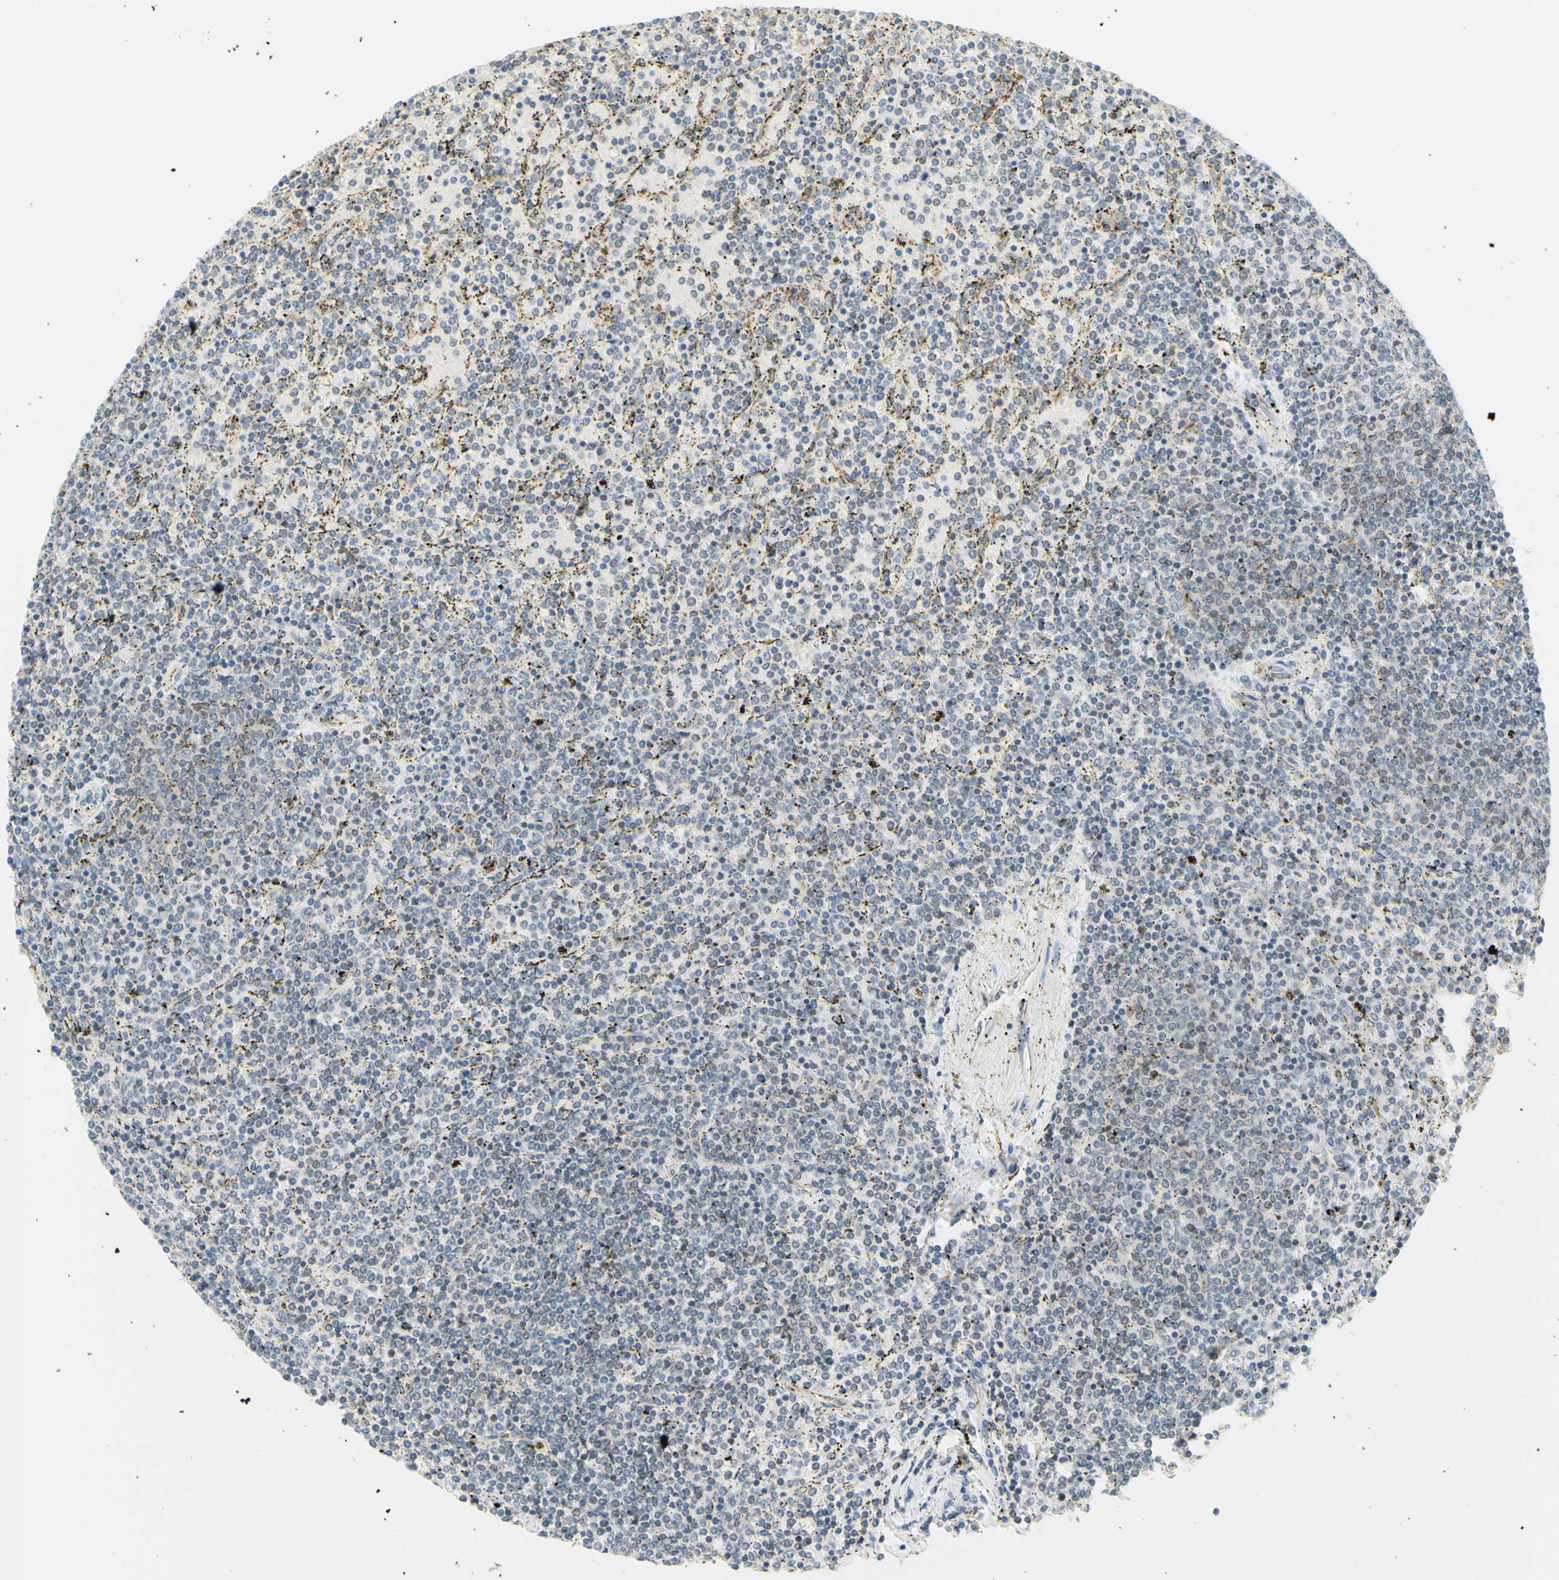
{"staining": {"intensity": "negative", "quantity": "none", "location": "none"}, "tissue": "lymphoma", "cell_type": "Tumor cells", "image_type": "cancer", "snomed": [{"axis": "morphology", "description": "Malignant lymphoma, non-Hodgkin's type, Low grade"}, {"axis": "topography", "description": "Spleen"}], "caption": "Photomicrograph shows no significant protein positivity in tumor cells of malignant lymphoma, non-Hodgkin's type (low-grade).", "gene": "C2CD2L", "patient": {"sex": "female", "age": 77}}